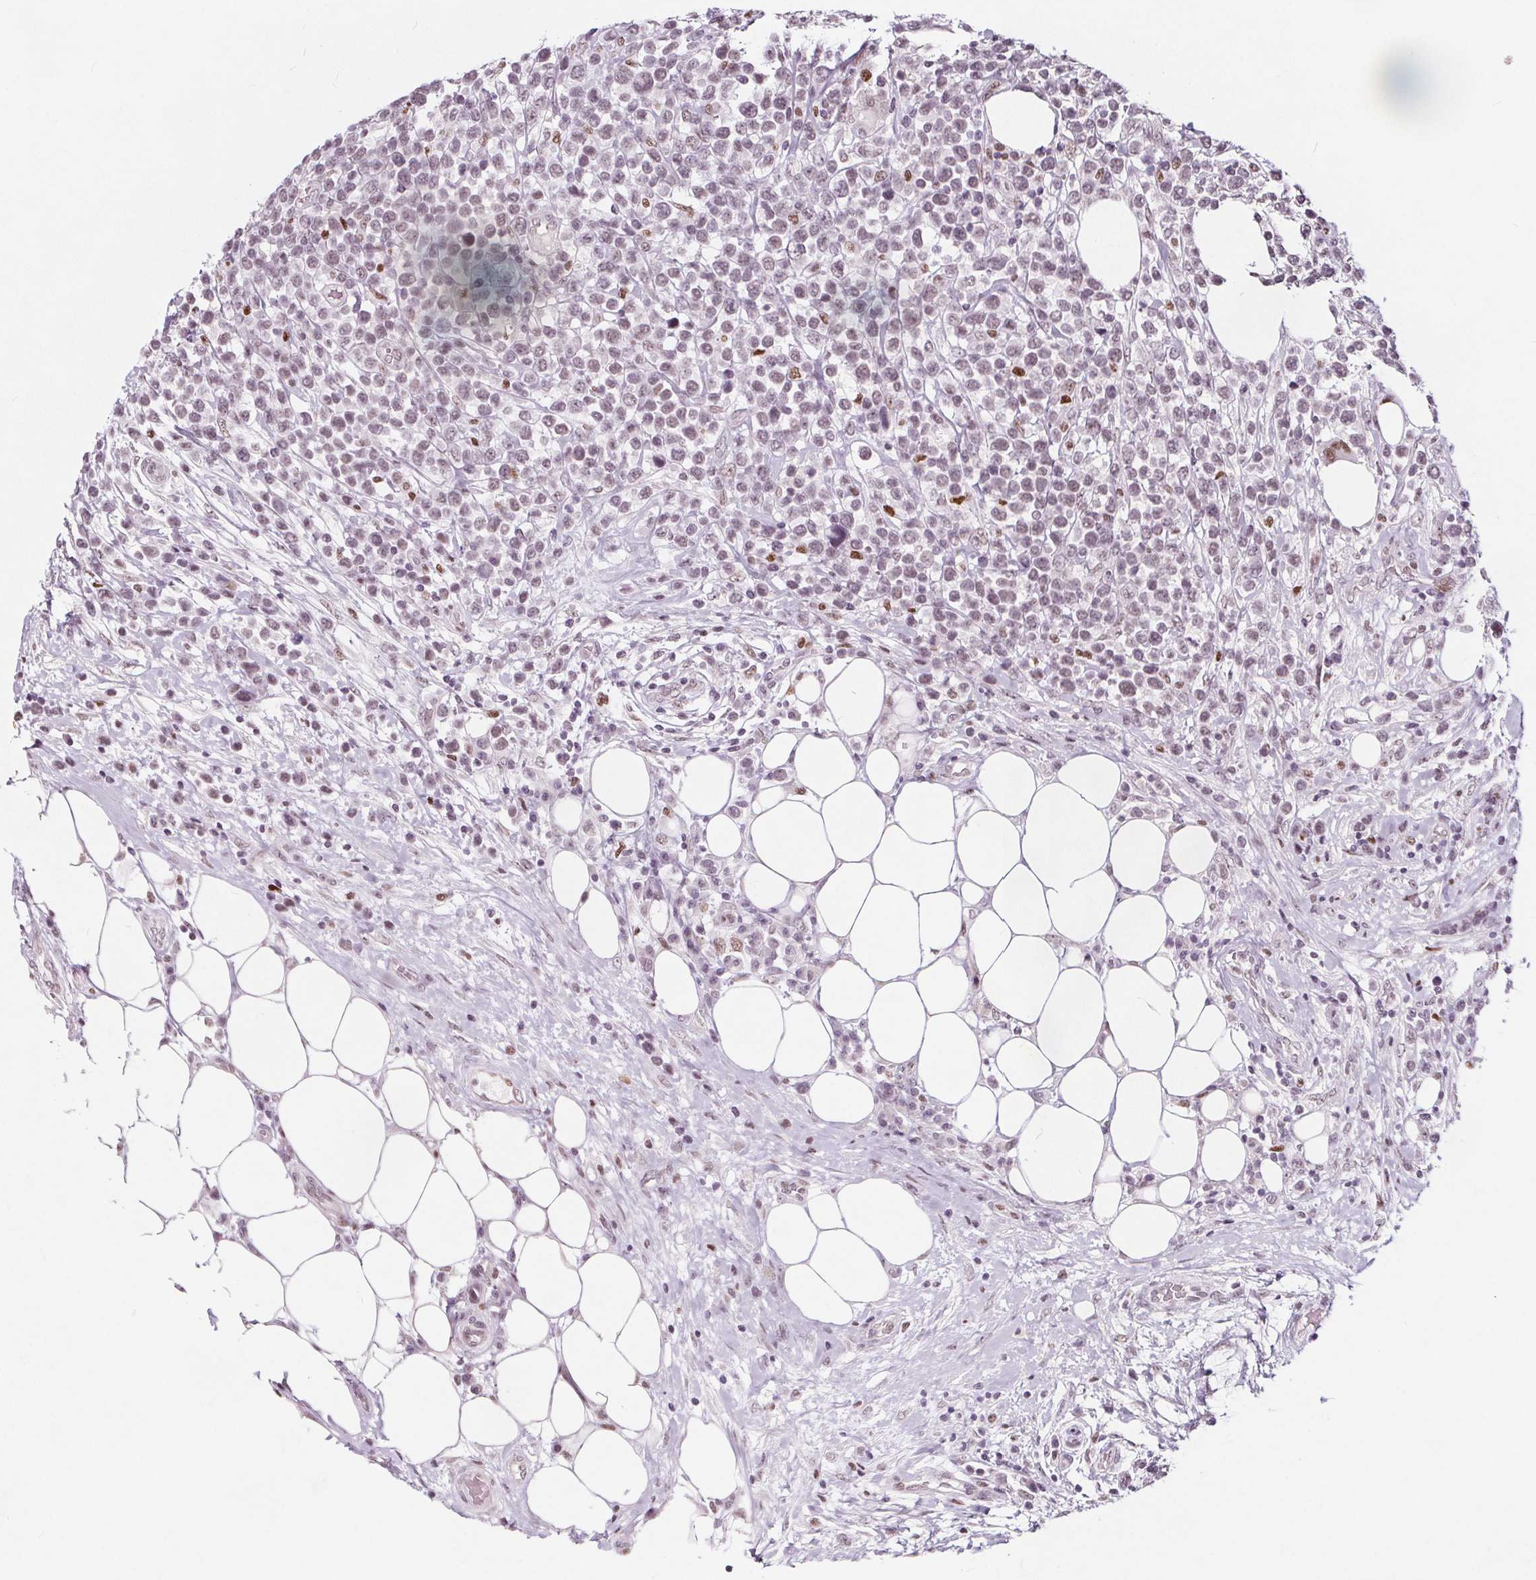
{"staining": {"intensity": "weak", "quantity": "<25%", "location": "nuclear"}, "tissue": "lymphoma", "cell_type": "Tumor cells", "image_type": "cancer", "snomed": [{"axis": "morphology", "description": "Malignant lymphoma, non-Hodgkin's type, High grade"}, {"axis": "topography", "description": "Soft tissue"}], "caption": "IHC histopathology image of human lymphoma stained for a protein (brown), which exhibits no positivity in tumor cells.", "gene": "TAF6L", "patient": {"sex": "female", "age": 56}}